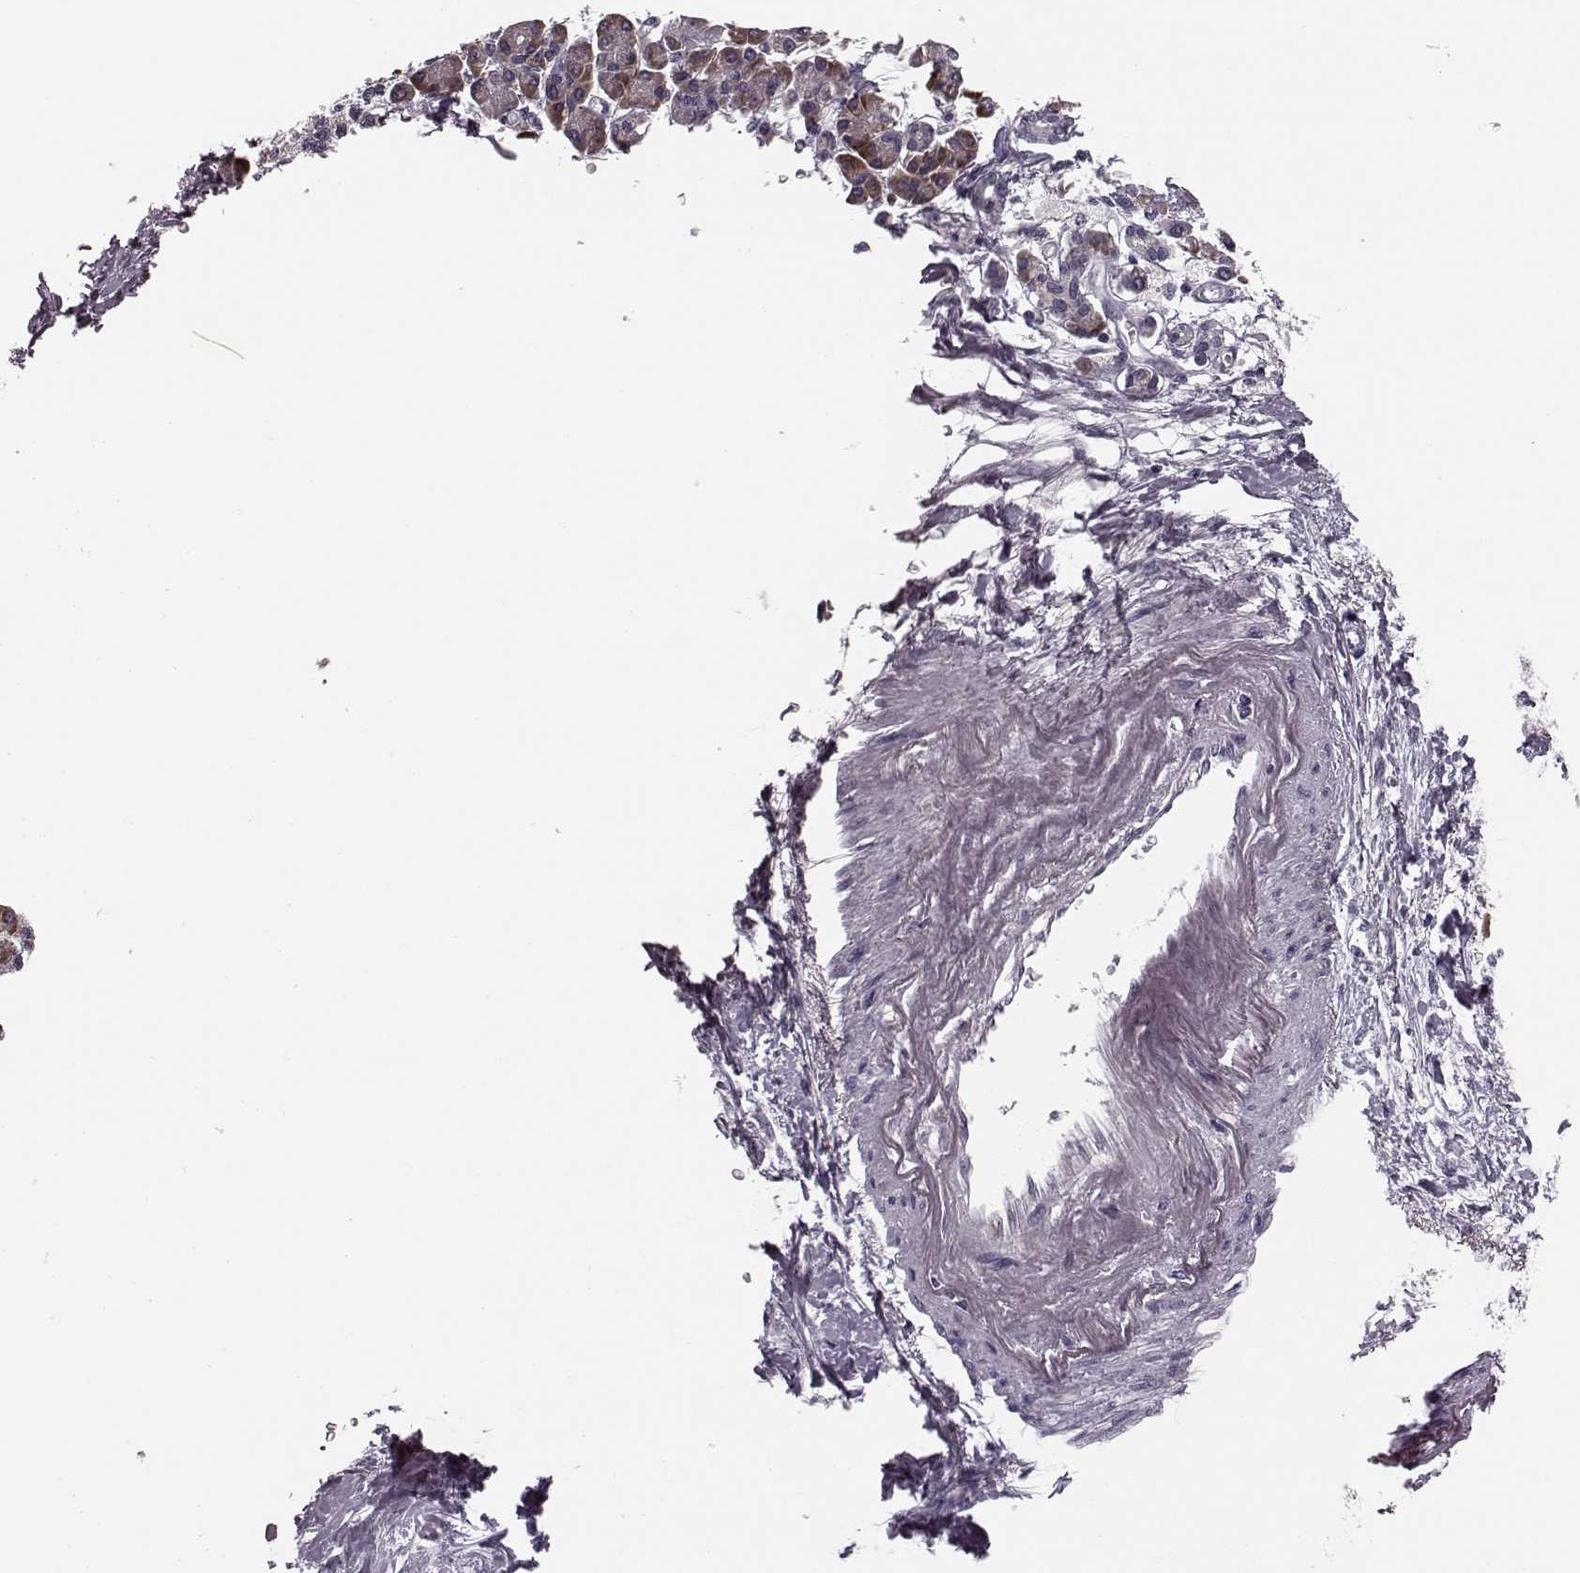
{"staining": {"intensity": "negative", "quantity": "none", "location": "none"}, "tissue": "pancreatic cancer", "cell_type": "Tumor cells", "image_type": "cancer", "snomed": [{"axis": "morphology", "description": "Adenocarcinoma, NOS"}, {"axis": "topography", "description": "Pancreas"}], "caption": "Immunohistochemical staining of adenocarcinoma (pancreatic) demonstrates no significant expression in tumor cells.", "gene": "FAM234B", "patient": {"sex": "female", "age": 77}}